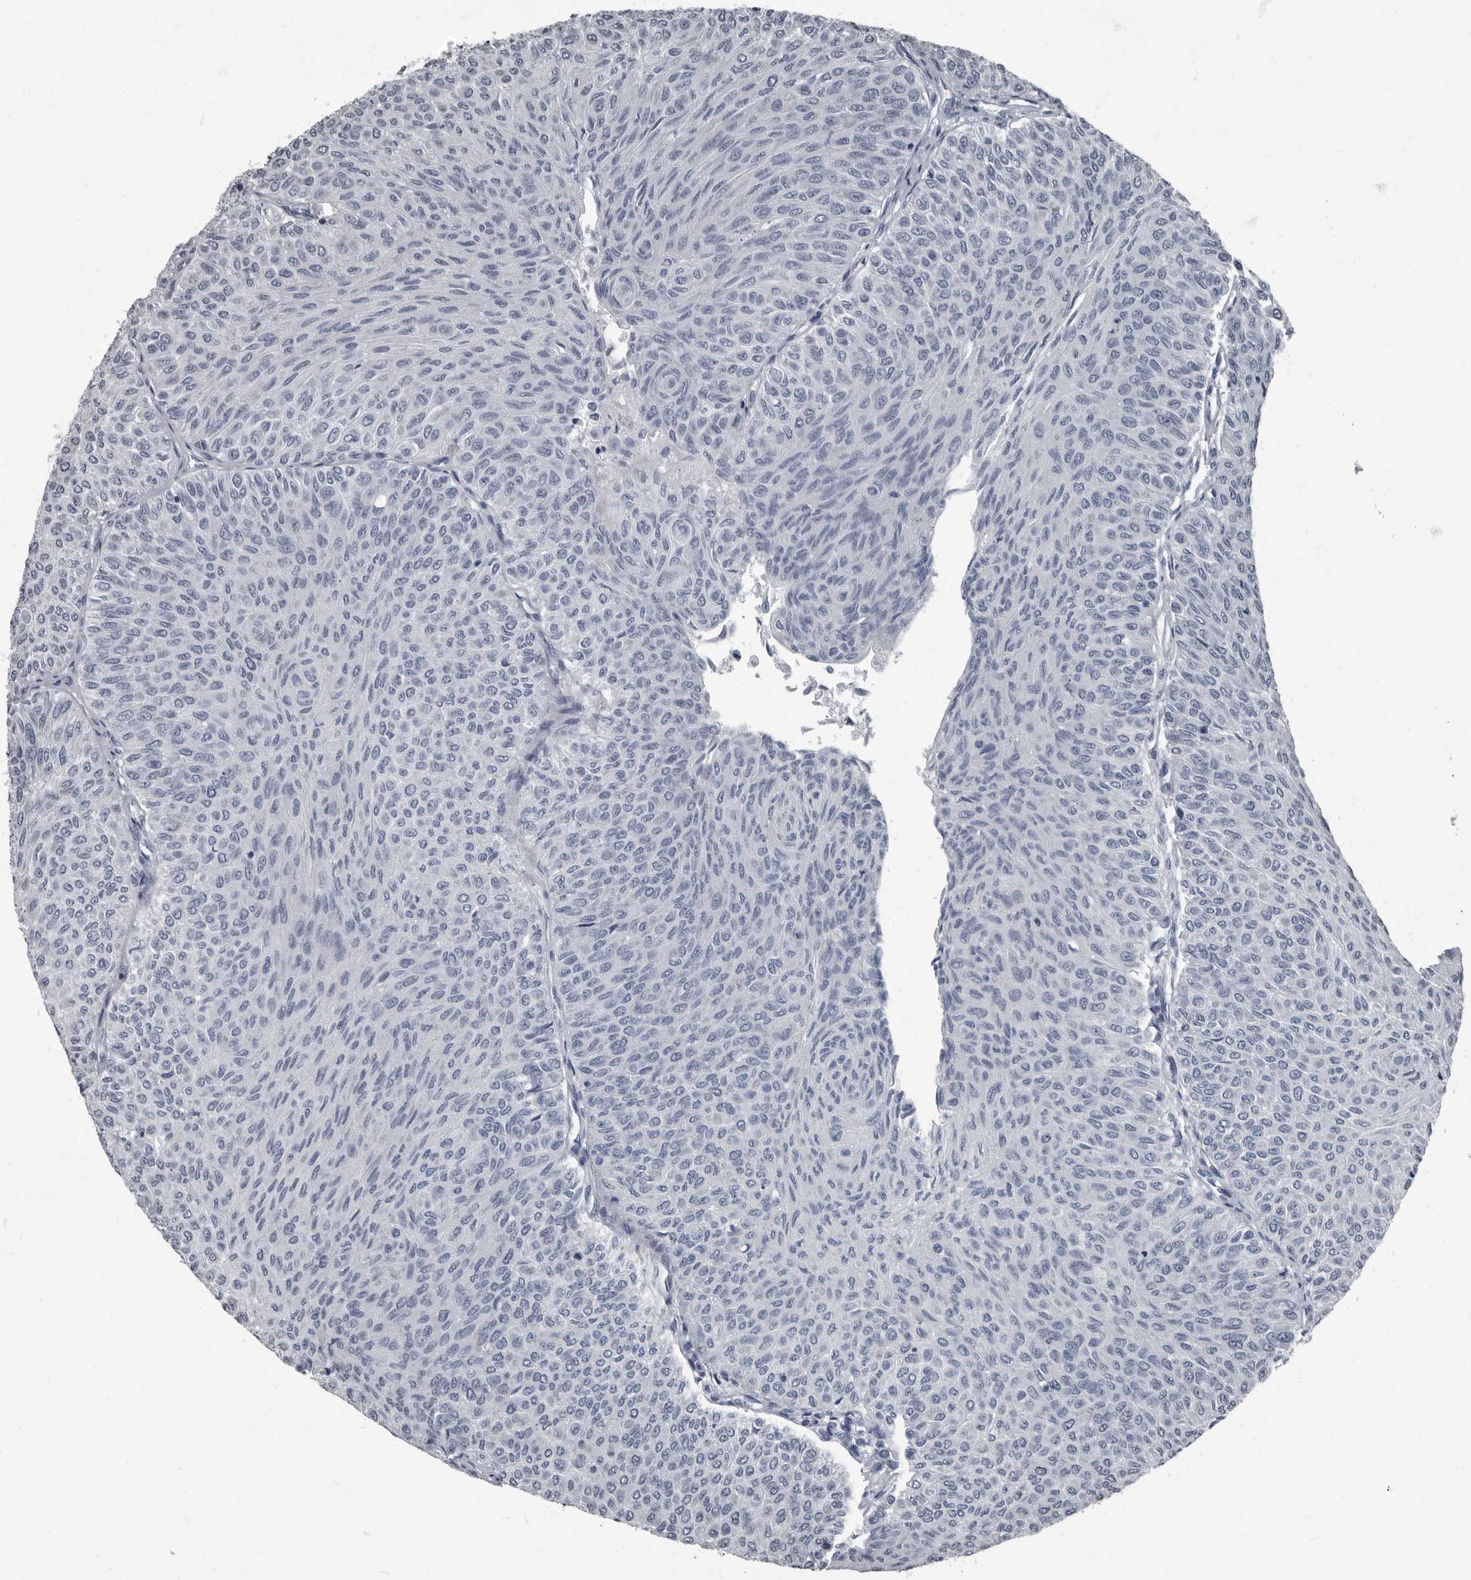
{"staining": {"intensity": "negative", "quantity": "none", "location": "none"}, "tissue": "urothelial cancer", "cell_type": "Tumor cells", "image_type": "cancer", "snomed": [{"axis": "morphology", "description": "Urothelial carcinoma, Low grade"}, {"axis": "topography", "description": "Urinary bladder"}], "caption": "Photomicrograph shows no protein expression in tumor cells of urothelial cancer tissue. (DAB (3,3'-diaminobenzidine) immunohistochemistry, high magnification).", "gene": "TPD52L1", "patient": {"sex": "male", "age": 78}}